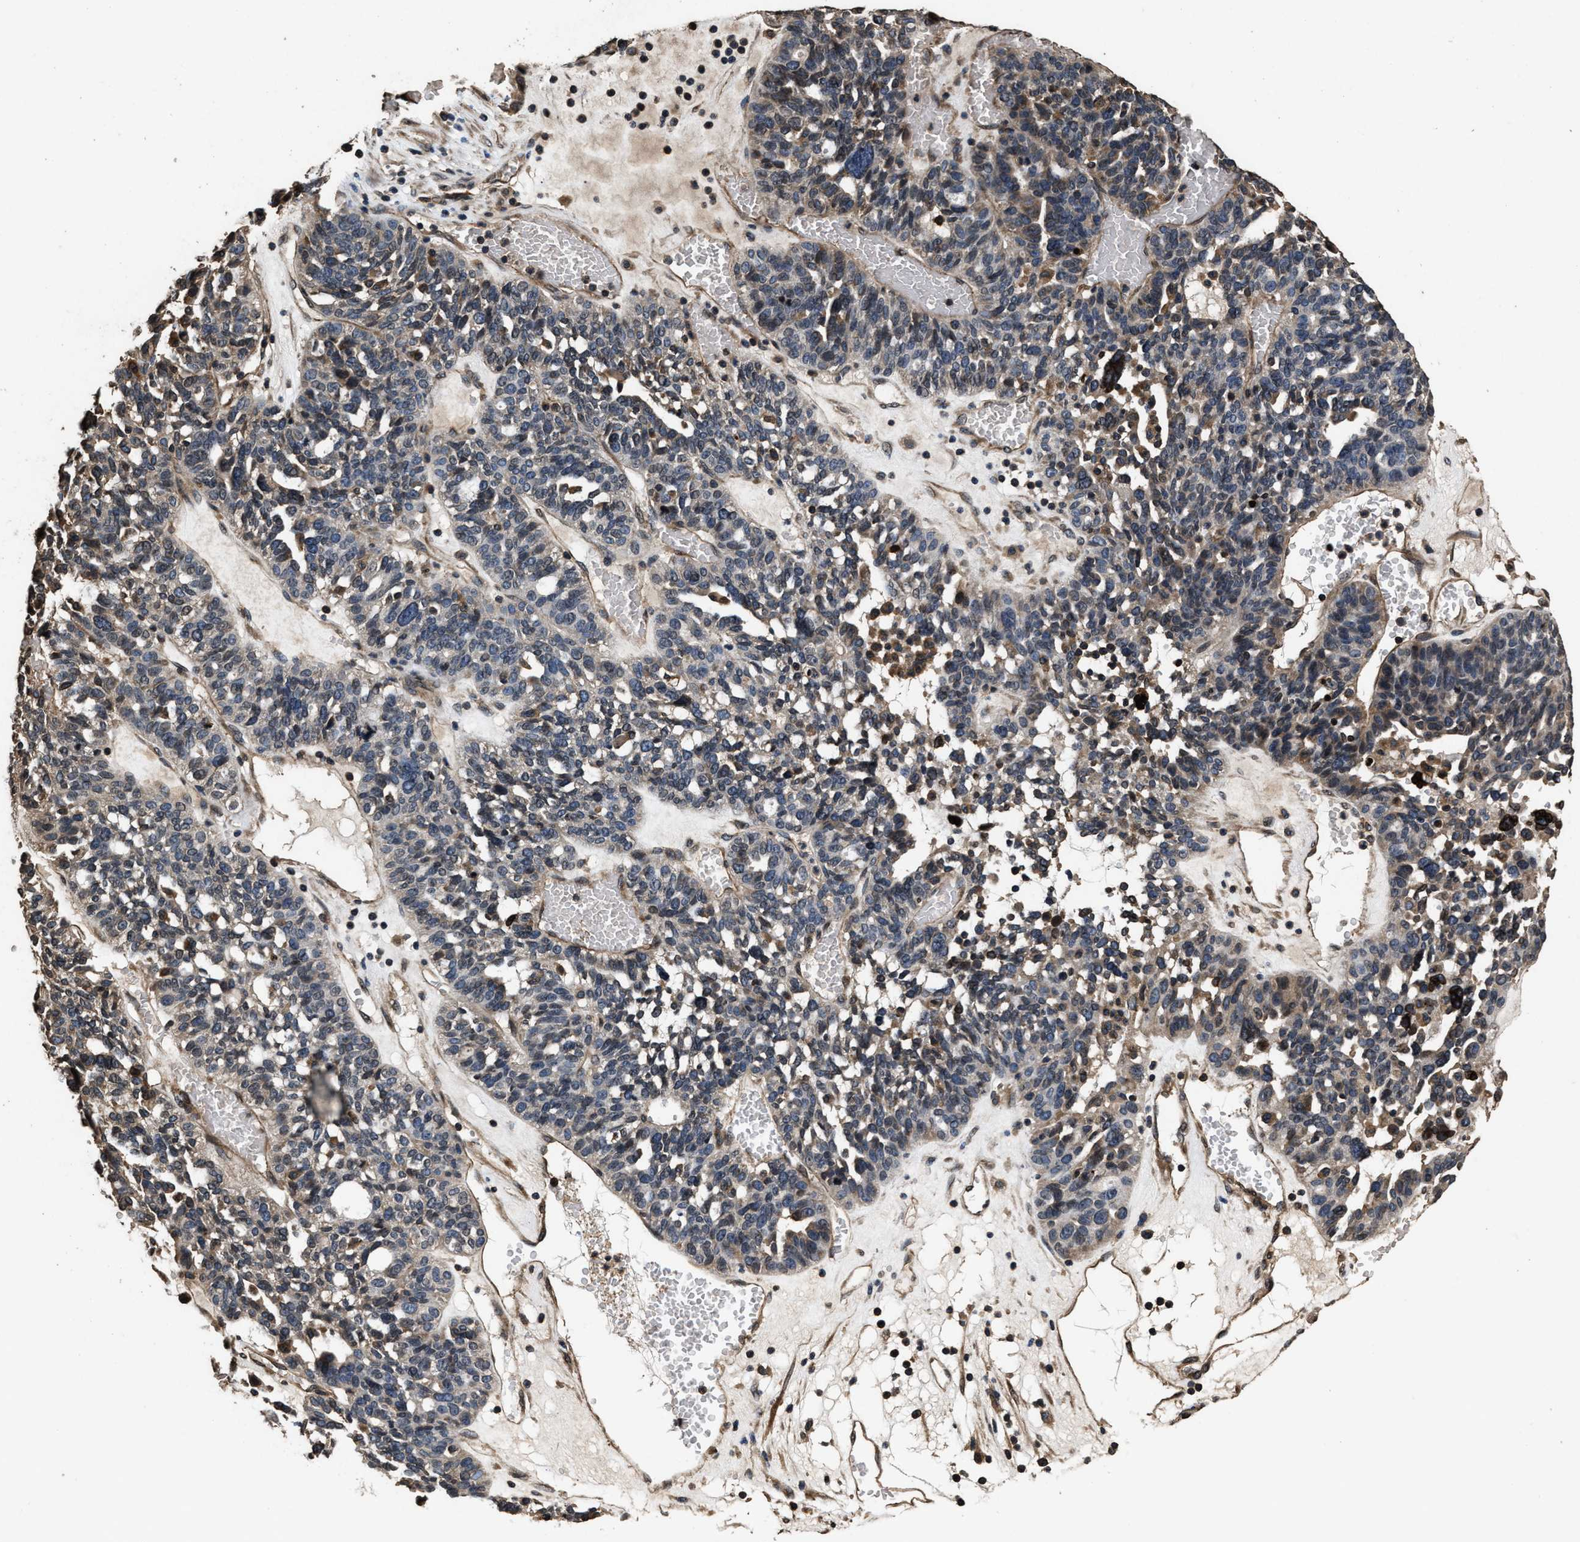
{"staining": {"intensity": "weak", "quantity": "25%-75%", "location": "cytoplasmic/membranous"}, "tissue": "ovarian cancer", "cell_type": "Tumor cells", "image_type": "cancer", "snomed": [{"axis": "morphology", "description": "Cystadenocarcinoma, serous, NOS"}, {"axis": "topography", "description": "Ovary"}], "caption": "Immunohistochemistry (DAB (3,3'-diaminobenzidine)) staining of human ovarian cancer demonstrates weak cytoplasmic/membranous protein staining in approximately 25%-75% of tumor cells.", "gene": "ACCS", "patient": {"sex": "female", "age": 59}}